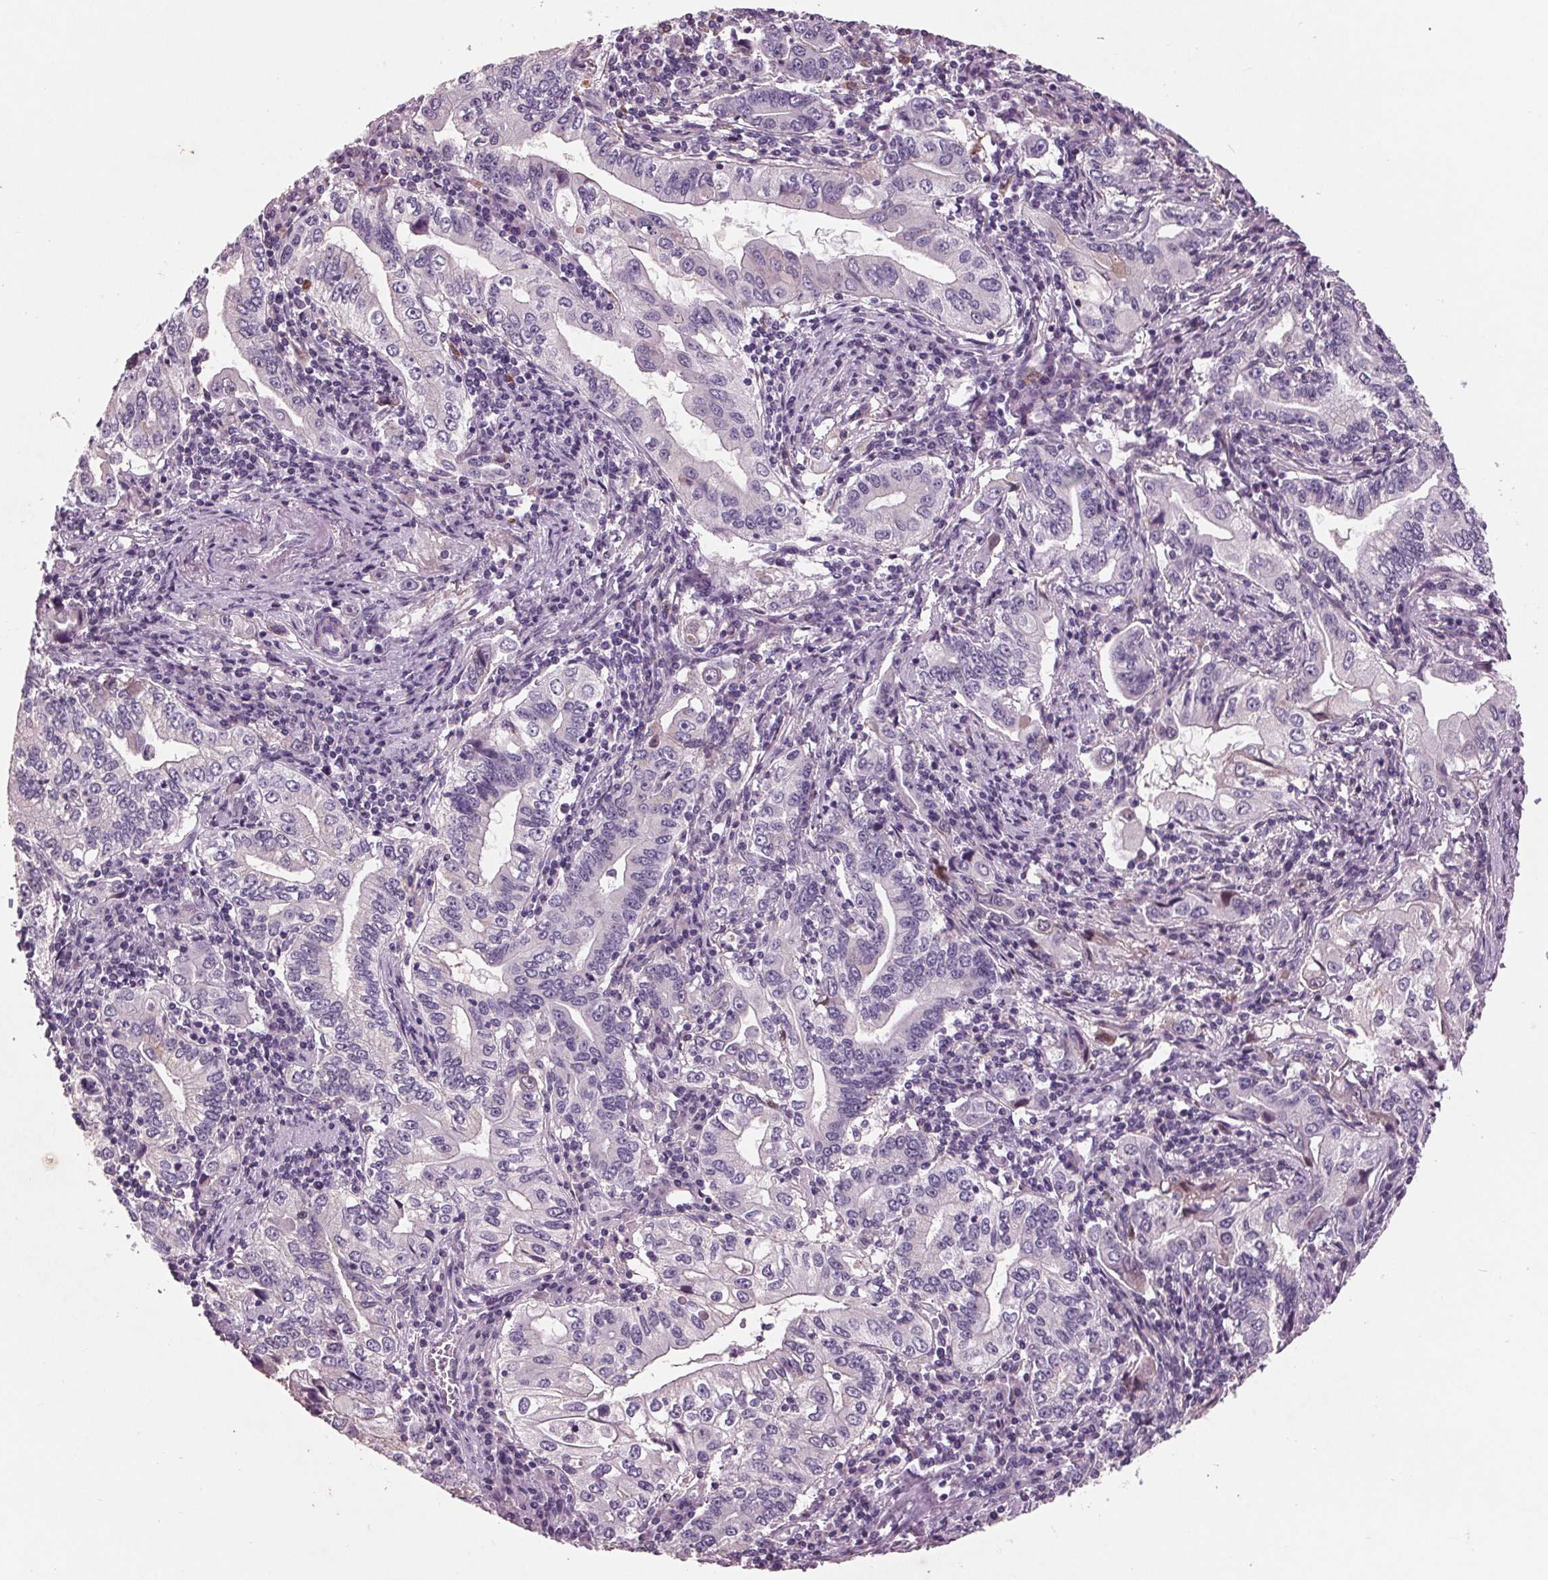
{"staining": {"intensity": "negative", "quantity": "none", "location": "none"}, "tissue": "stomach cancer", "cell_type": "Tumor cells", "image_type": "cancer", "snomed": [{"axis": "morphology", "description": "Adenocarcinoma, NOS"}, {"axis": "topography", "description": "Stomach, lower"}], "caption": "Immunohistochemical staining of adenocarcinoma (stomach) displays no significant positivity in tumor cells.", "gene": "C6", "patient": {"sex": "female", "age": 72}}